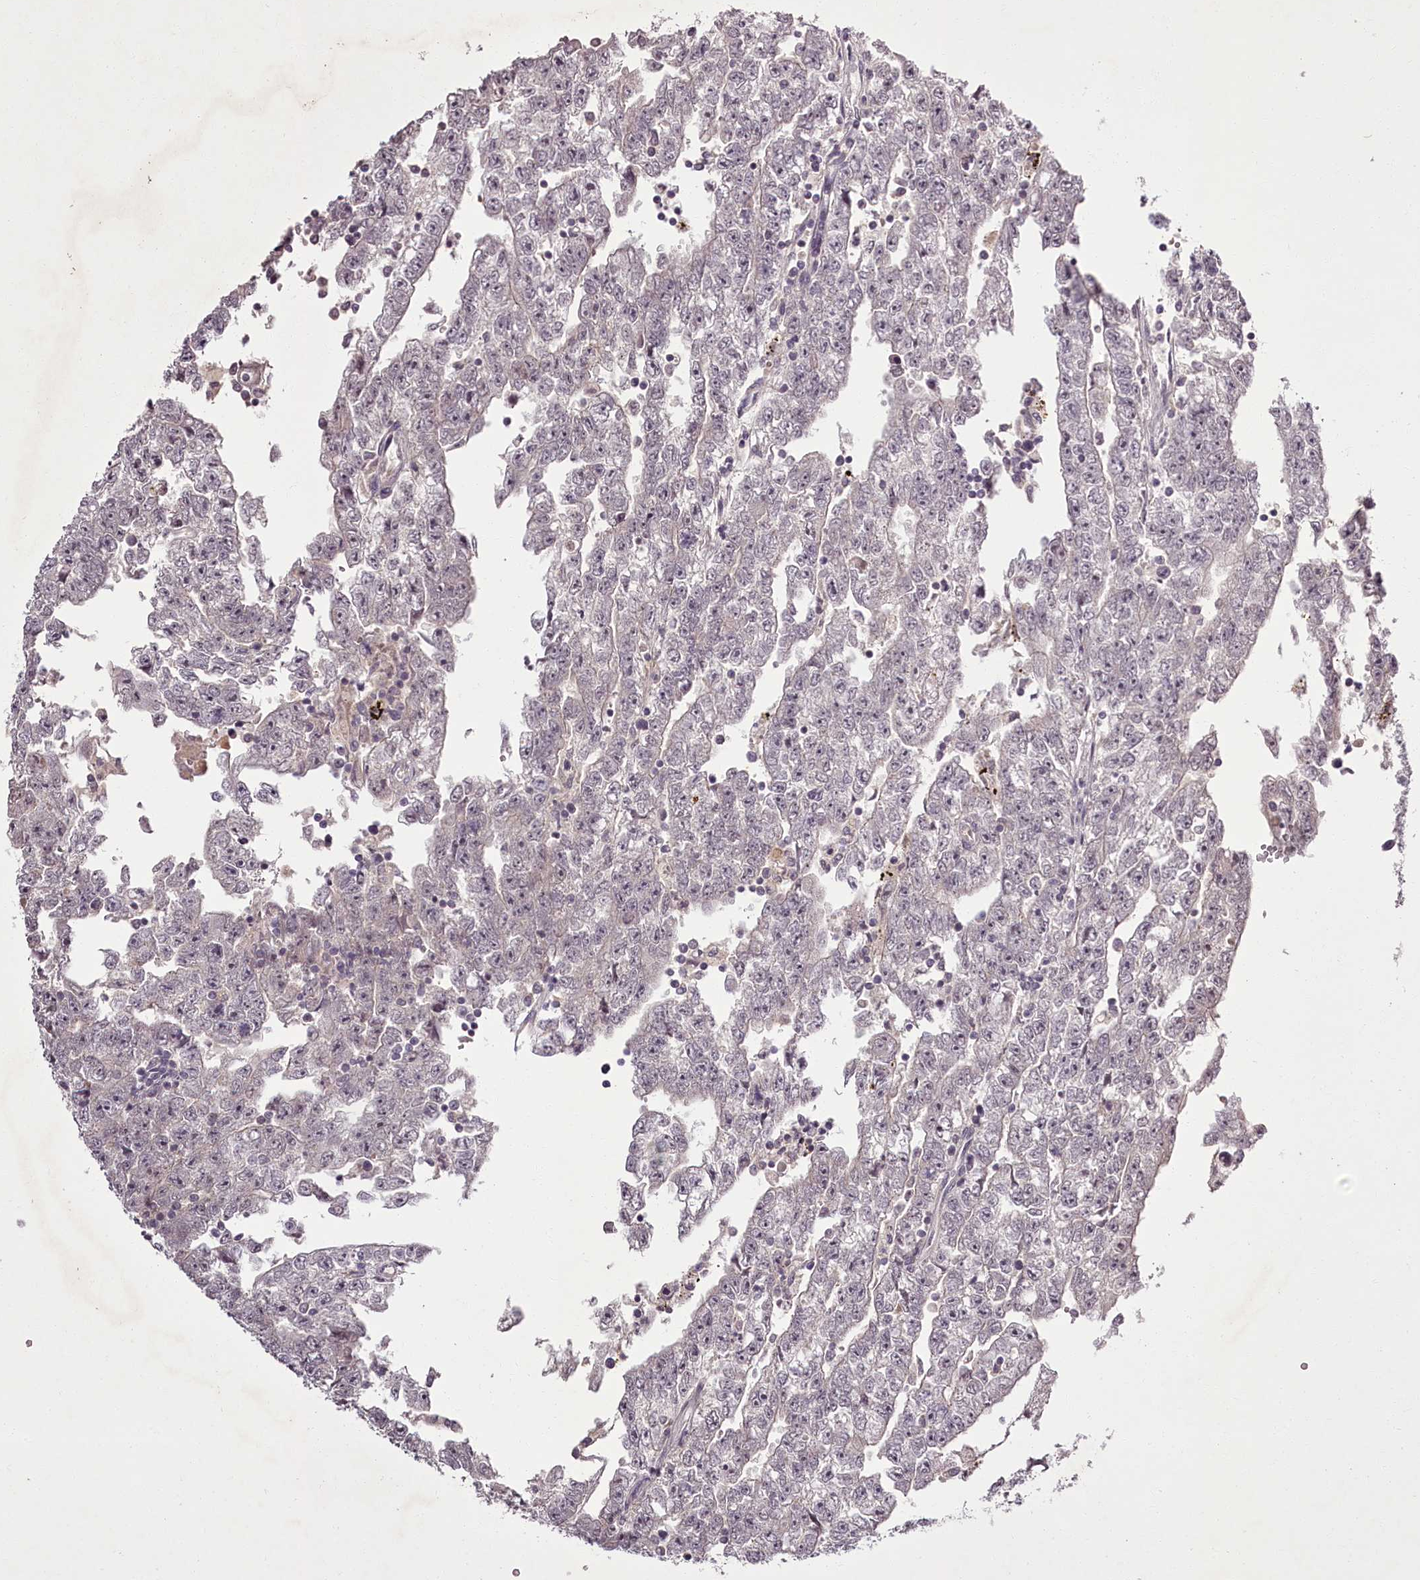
{"staining": {"intensity": "negative", "quantity": "none", "location": "none"}, "tissue": "testis cancer", "cell_type": "Tumor cells", "image_type": "cancer", "snomed": [{"axis": "morphology", "description": "Carcinoma, Embryonal, NOS"}, {"axis": "topography", "description": "Testis"}], "caption": "Immunohistochemical staining of testis cancer (embryonal carcinoma) reveals no significant staining in tumor cells.", "gene": "RBMXL2", "patient": {"sex": "male", "age": 25}}